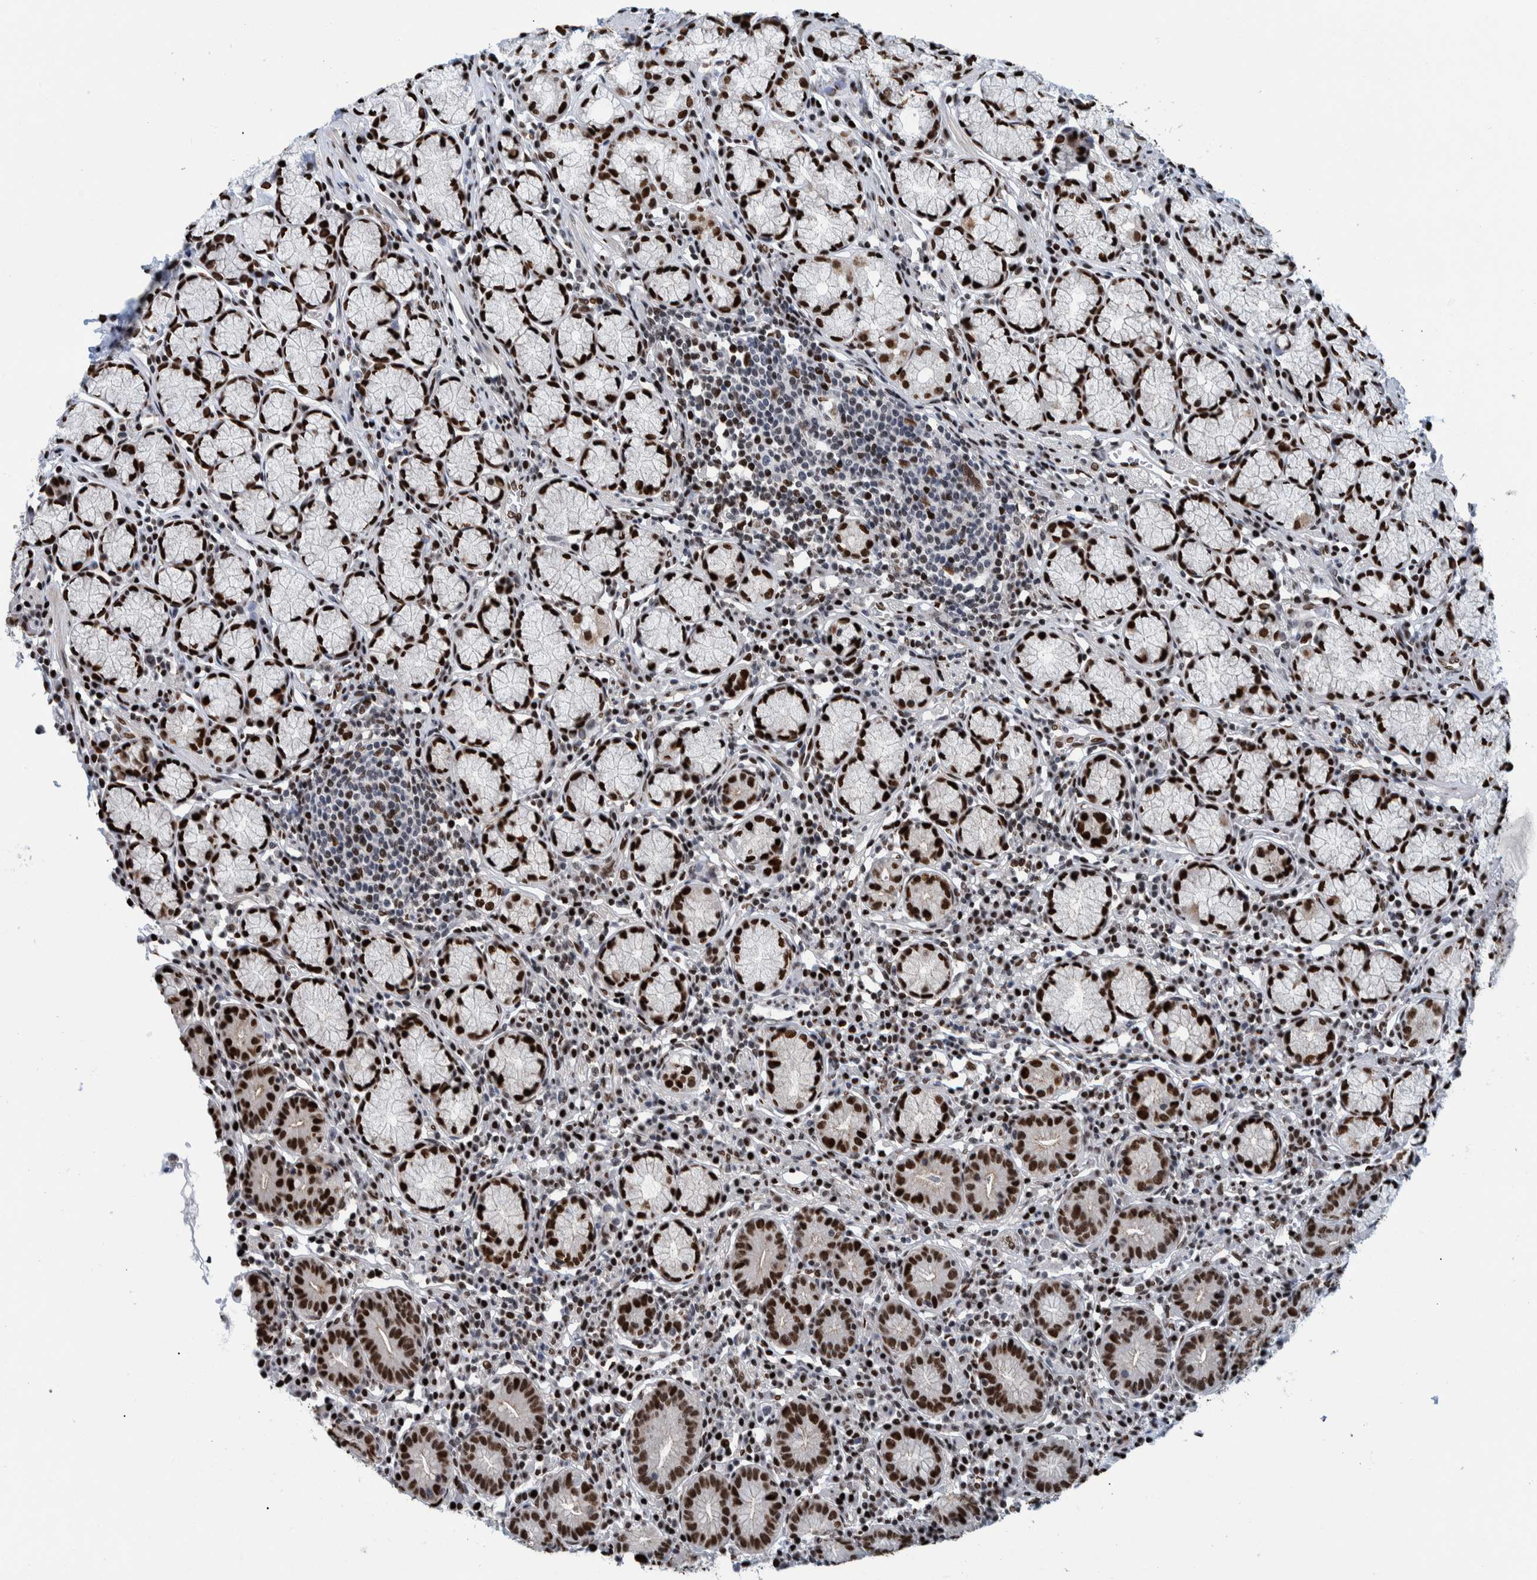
{"staining": {"intensity": "strong", "quantity": ">75%", "location": "nuclear"}, "tissue": "stomach", "cell_type": "Glandular cells", "image_type": "normal", "snomed": [{"axis": "morphology", "description": "Normal tissue, NOS"}, {"axis": "topography", "description": "Stomach"}], "caption": "IHC image of normal stomach: human stomach stained using immunohistochemistry (IHC) exhibits high levels of strong protein expression localized specifically in the nuclear of glandular cells, appearing as a nuclear brown color.", "gene": "HEATR9", "patient": {"sex": "male", "age": 55}}